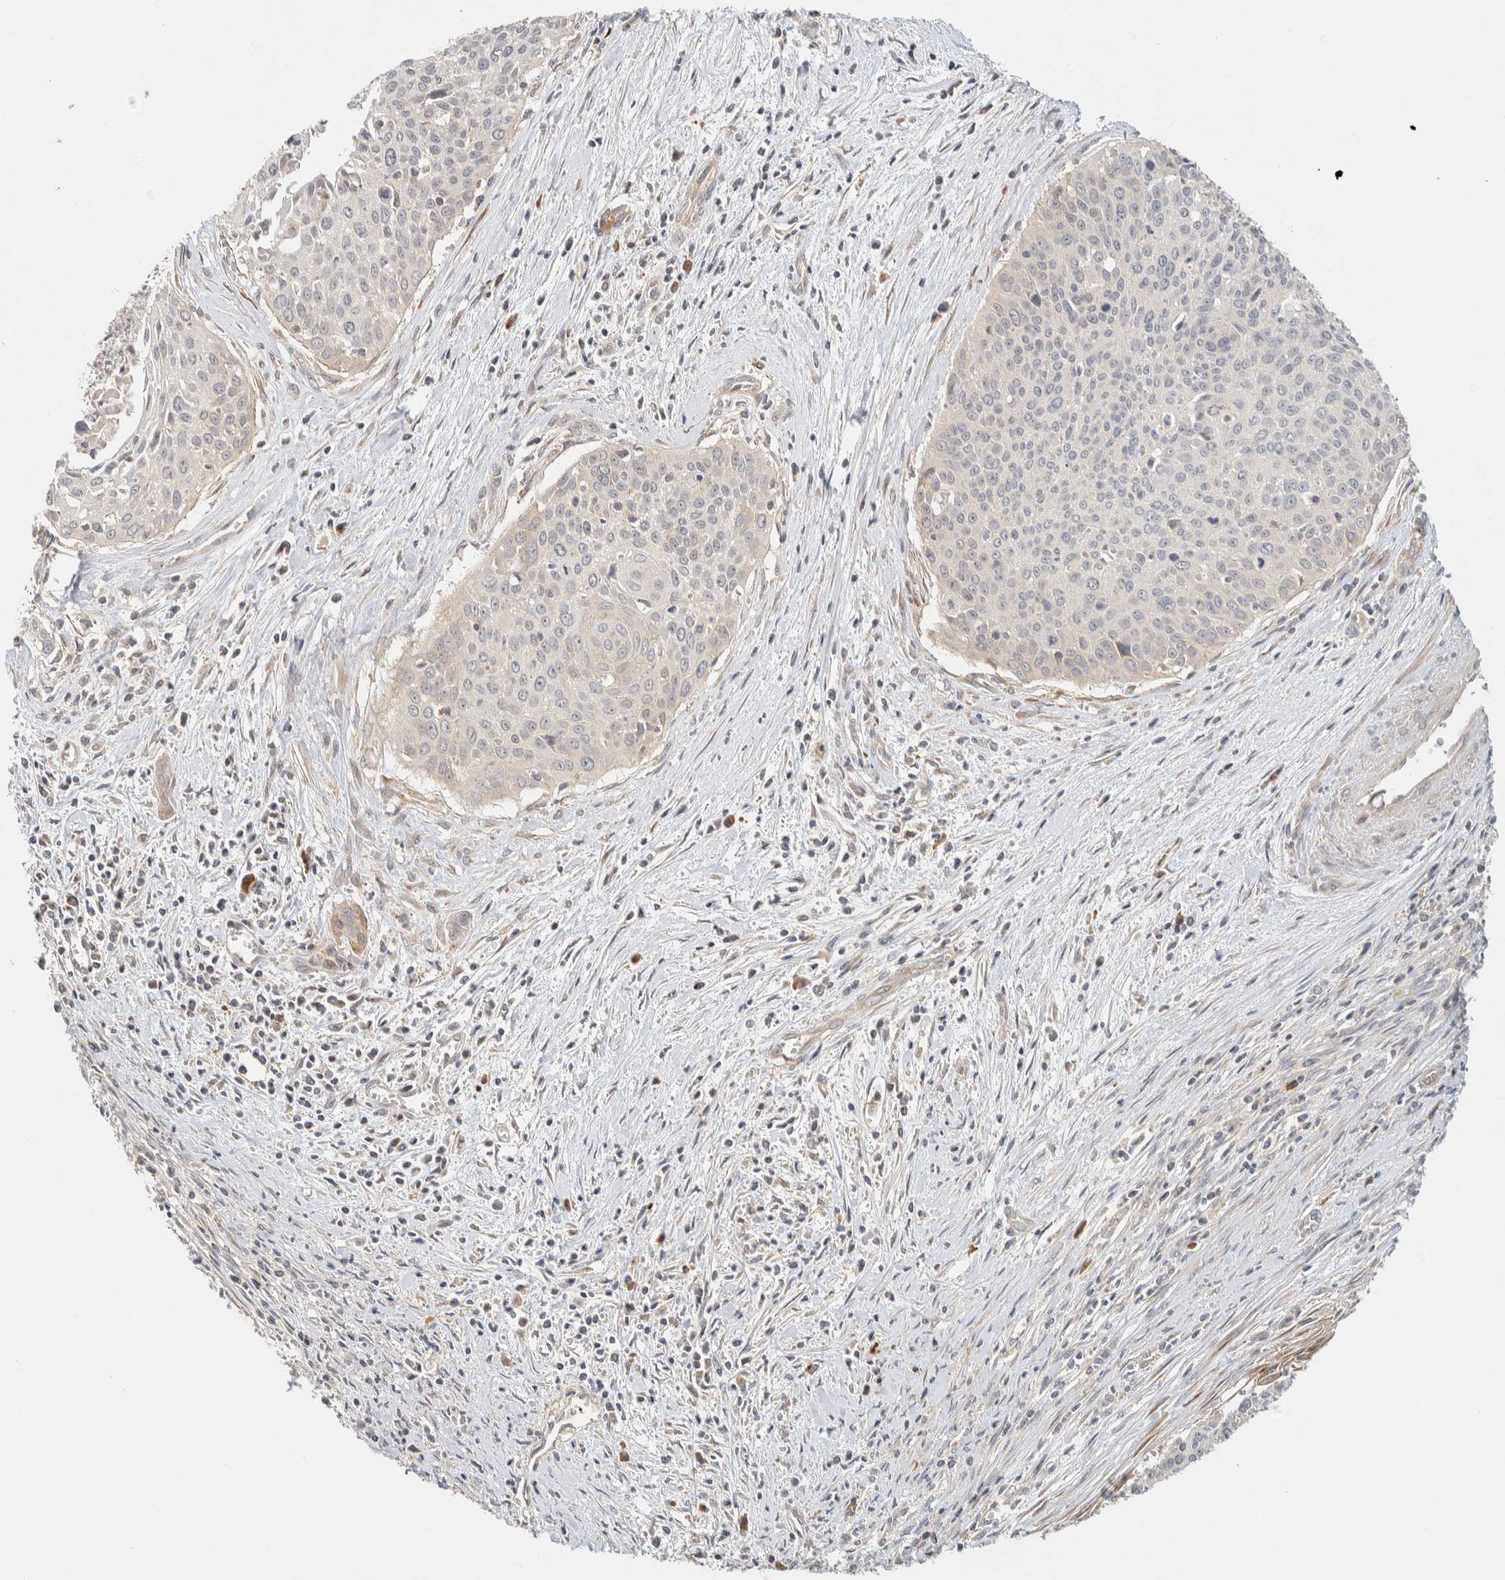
{"staining": {"intensity": "negative", "quantity": "none", "location": "none"}, "tissue": "cervical cancer", "cell_type": "Tumor cells", "image_type": "cancer", "snomed": [{"axis": "morphology", "description": "Squamous cell carcinoma, NOS"}, {"axis": "topography", "description": "Cervix"}], "caption": "High magnification brightfield microscopy of cervical cancer (squamous cell carcinoma) stained with DAB (3,3'-diaminobenzidine) (brown) and counterstained with hematoxylin (blue): tumor cells show no significant positivity.", "gene": "KIF9", "patient": {"sex": "female", "age": 55}}